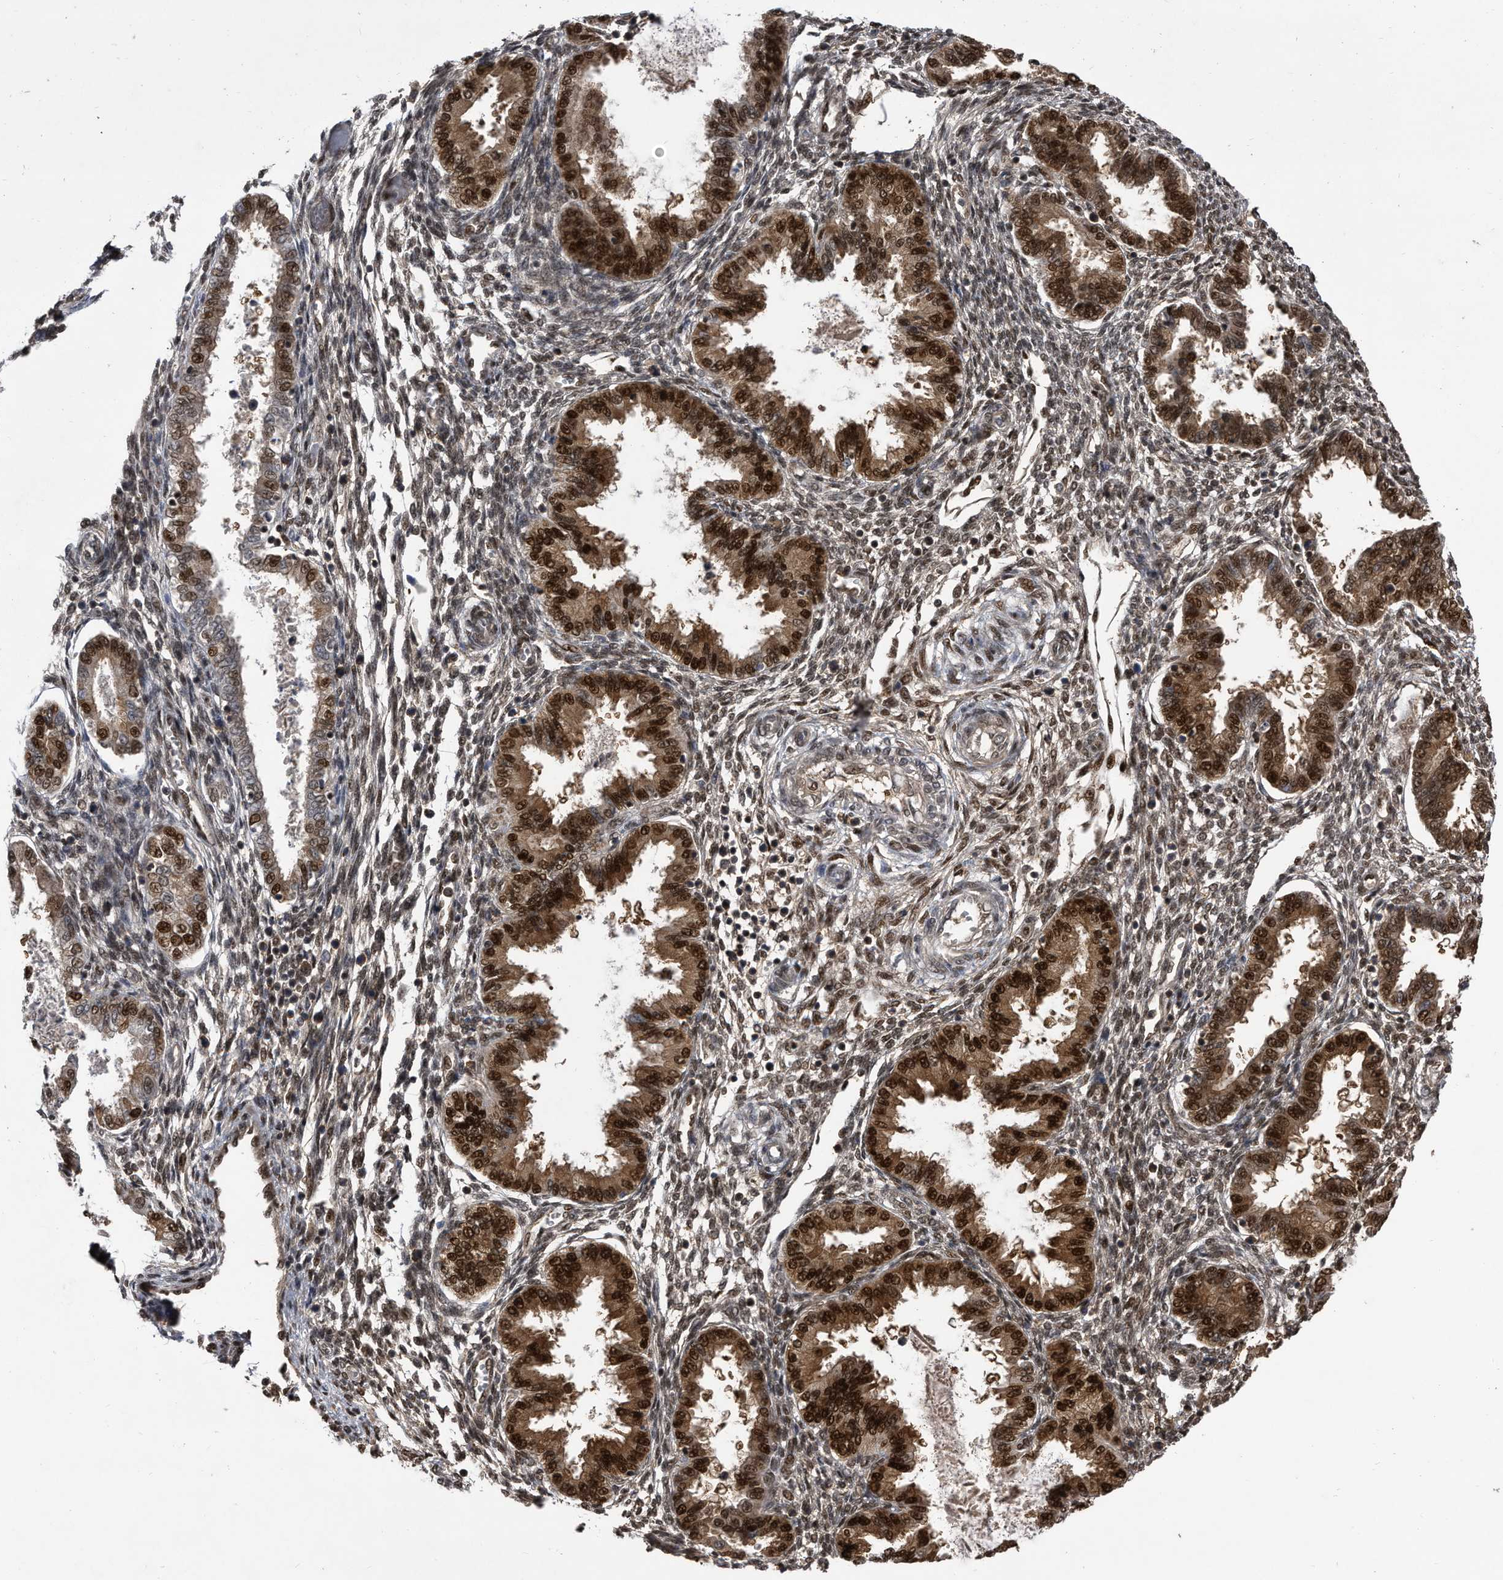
{"staining": {"intensity": "moderate", "quantity": ">75%", "location": "nuclear"}, "tissue": "endometrium", "cell_type": "Cells in endometrial stroma", "image_type": "normal", "snomed": [{"axis": "morphology", "description": "Normal tissue, NOS"}, {"axis": "topography", "description": "Endometrium"}], "caption": "Protein expression analysis of benign human endometrium reveals moderate nuclear staining in approximately >75% of cells in endometrial stroma.", "gene": "RAD23B", "patient": {"sex": "female", "age": 33}}